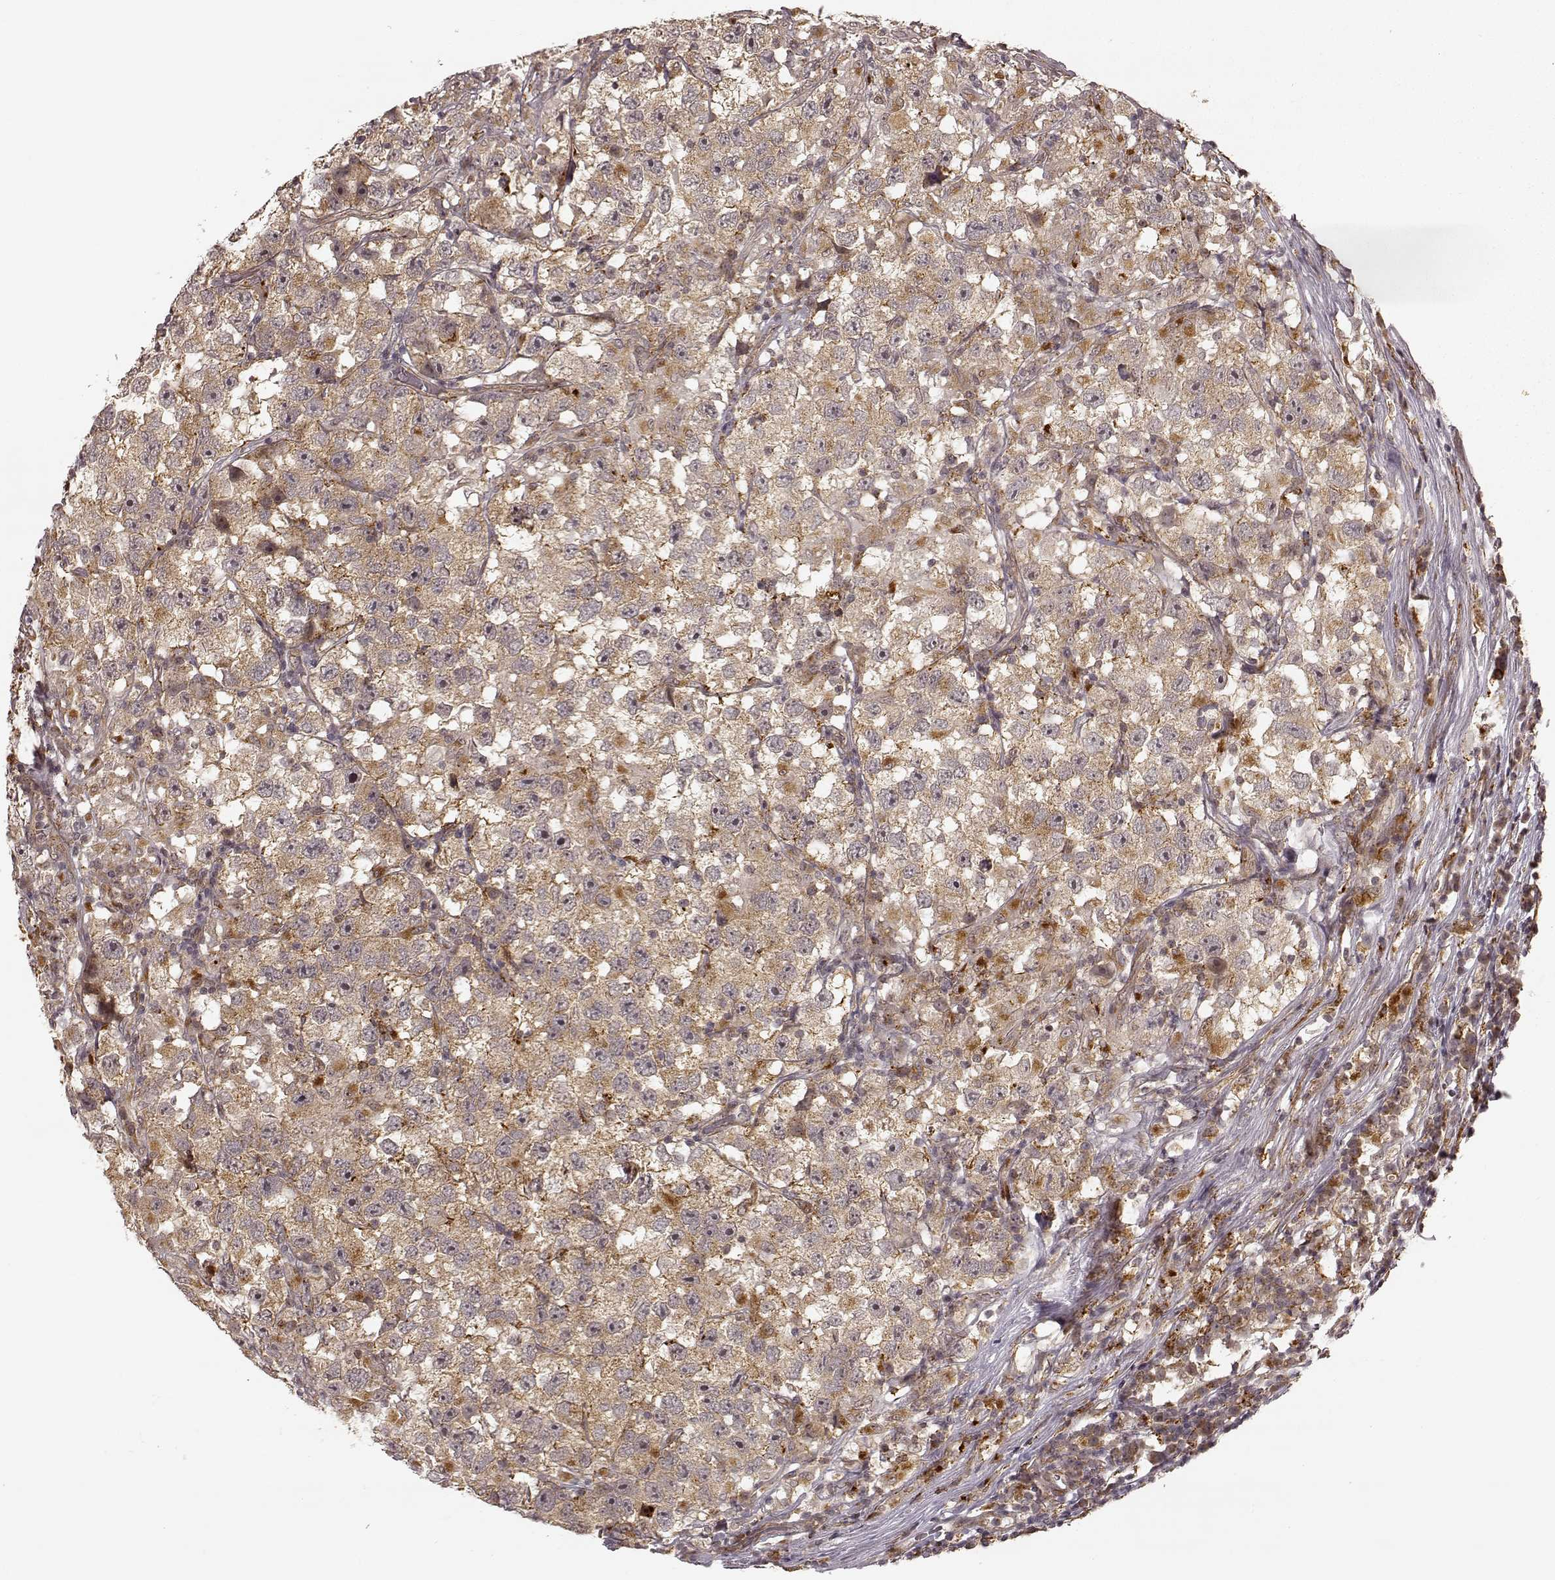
{"staining": {"intensity": "moderate", "quantity": ">75%", "location": "cytoplasmic/membranous"}, "tissue": "testis cancer", "cell_type": "Tumor cells", "image_type": "cancer", "snomed": [{"axis": "morphology", "description": "Seminoma, NOS"}, {"axis": "topography", "description": "Testis"}], "caption": "Immunohistochemical staining of human testis seminoma displays medium levels of moderate cytoplasmic/membranous protein expression in about >75% of tumor cells. The staining was performed using DAB (3,3'-diaminobenzidine) to visualize the protein expression in brown, while the nuclei were stained in blue with hematoxylin (Magnification: 20x).", "gene": "SLC12A9", "patient": {"sex": "male", "age": 26}}